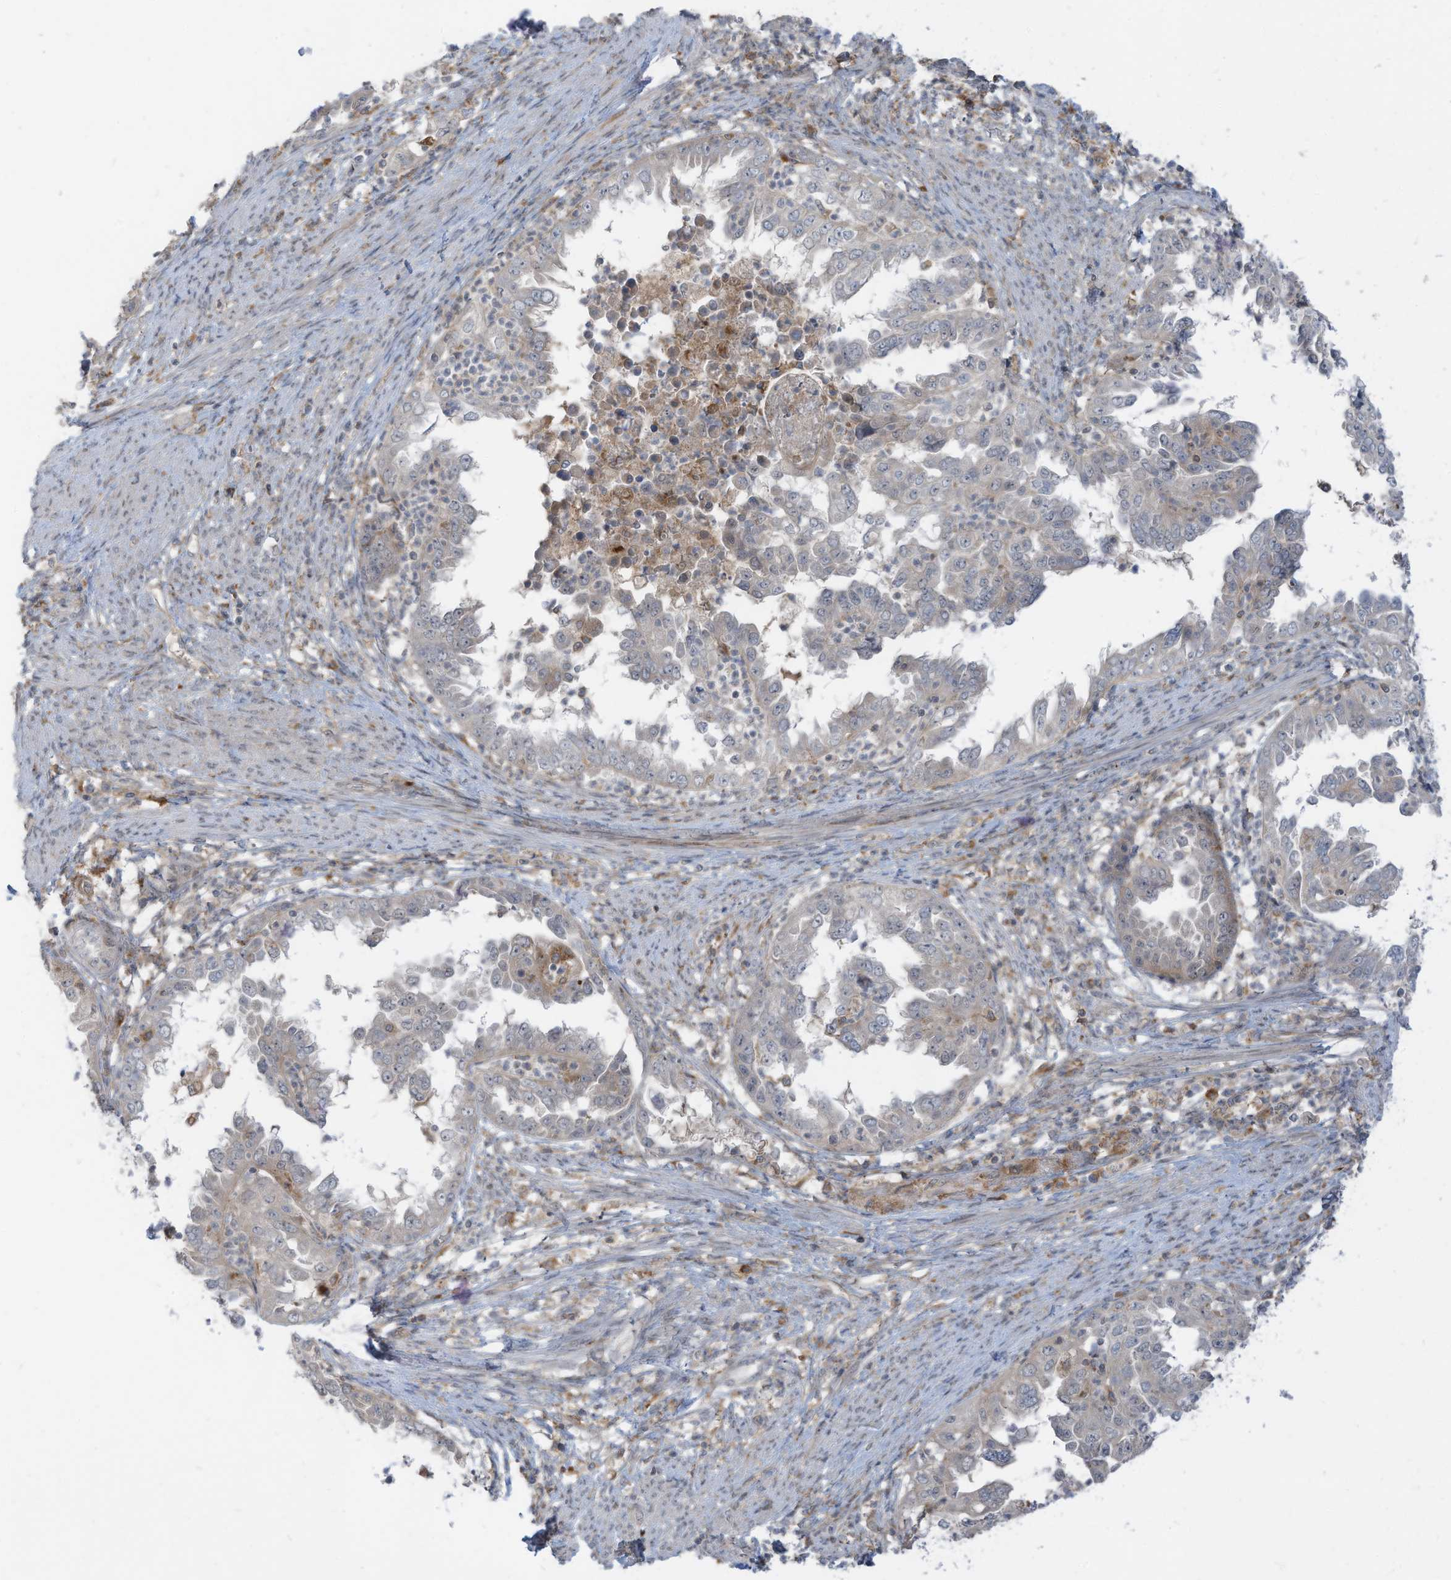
{"staining": {"intensity": "negative", "quantity": "none", "location": "none"}, "tissue": "endometrial cancer", "cell_type": "Tumor cells", "image_type": "cancer", "snomed": [{"axis": "morphology", "description": "Adenocarcinoma, NOS"}, {"axis": "topography", "description": "Endometrium"}], "caption": "The photomicrograph demonstrates no significant staining in tumor cells of endometrial cancer (adenocarcinoma).", "gene": "DZIP3", "patient": {"sex": "female", "age": 85}}